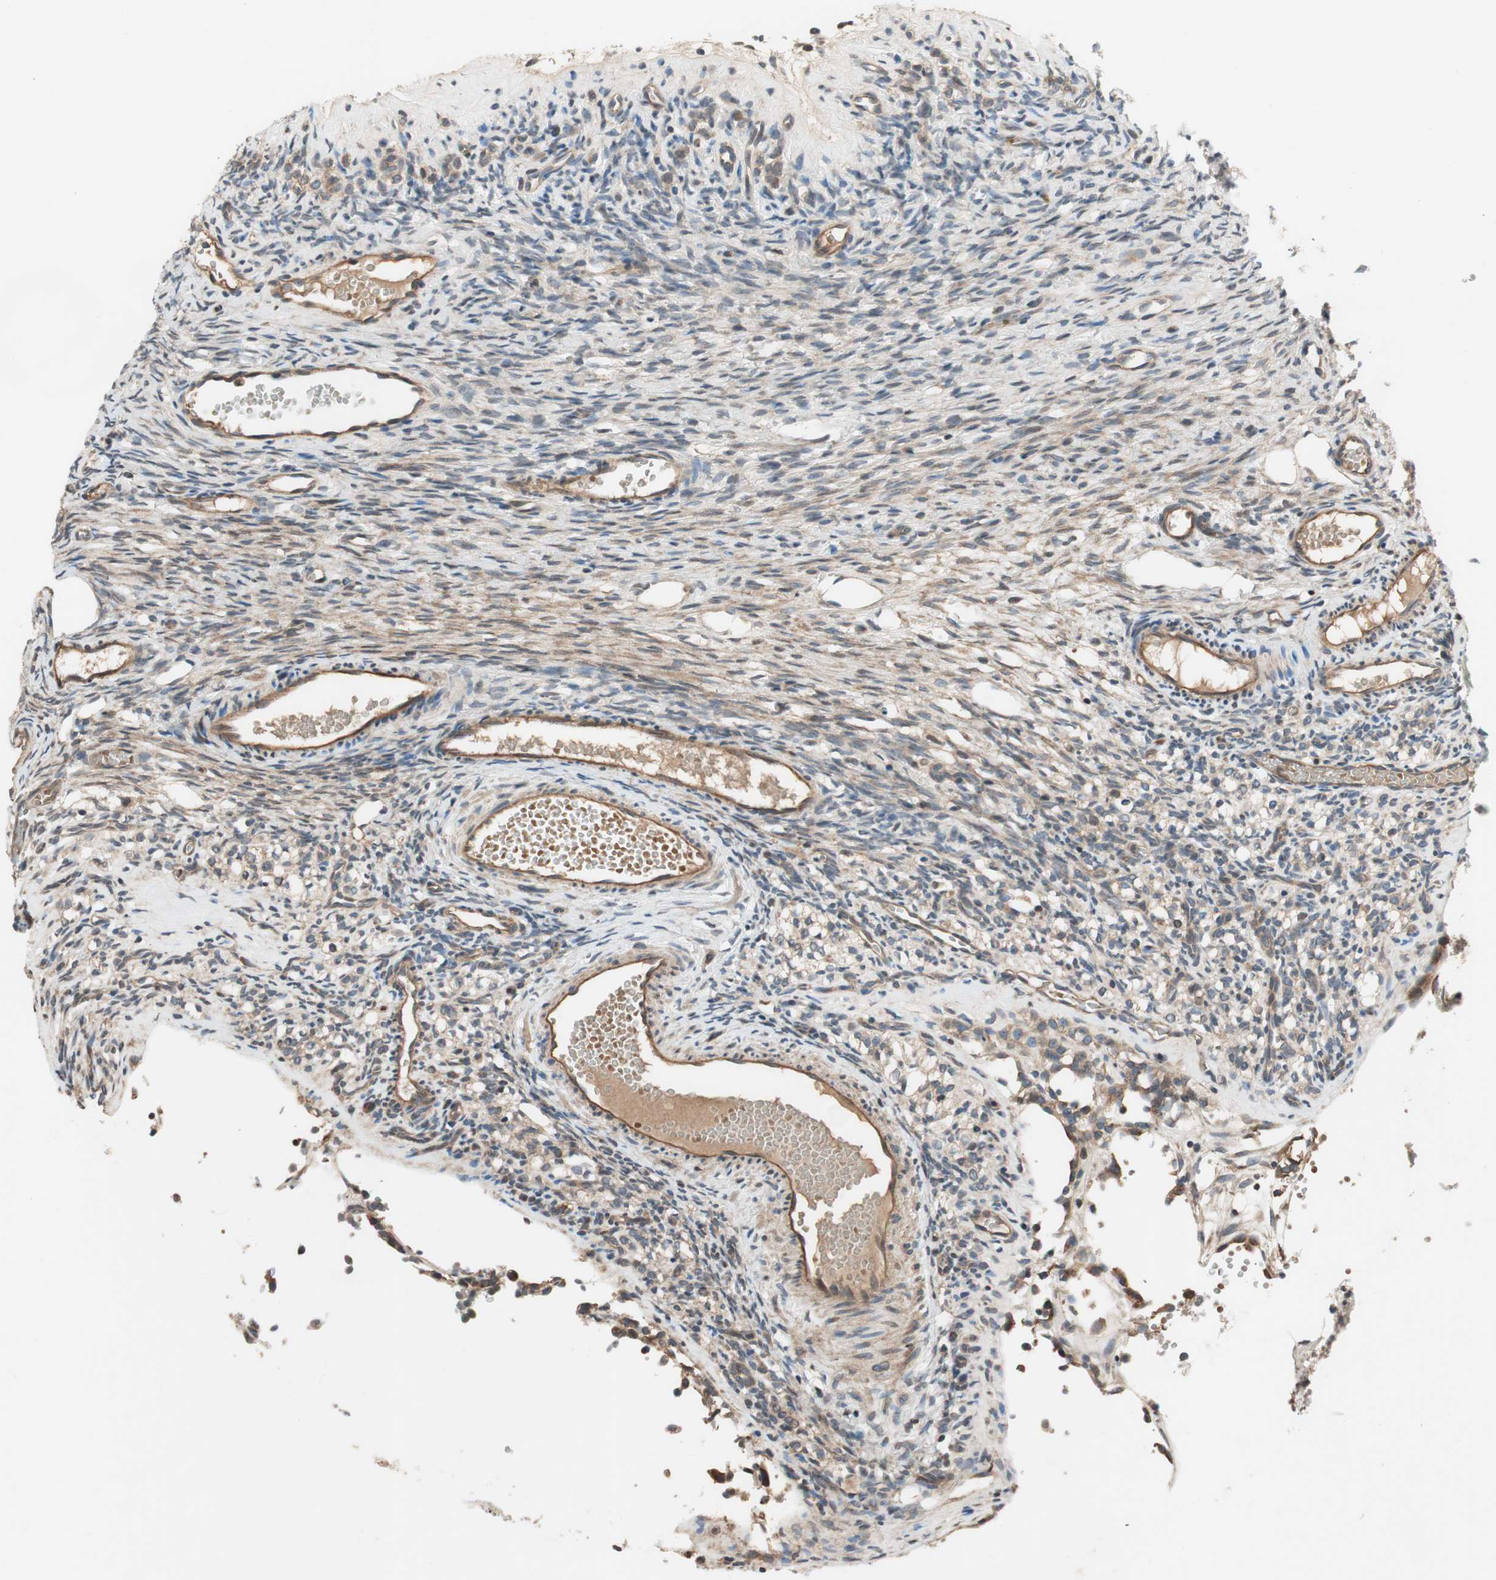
{"staining": {"intensity": "weak", "quantity": "25%-75%", "location": "cytoplasmic/membranous"}, "tissue": "ovary", "cell_type": "Ovarian stroma cells", "image_type": "normal", "snomed": [{"axis": "morphology", "description": "Normal tissue, NOS"}, {"axis": "topography", "description": "Ovary"}], "caption": "Brown immunohistochemical staining in normal human ovary reveals weak cytoplasmic/membranous positivity in approximately 25%-75% of ovarian stroma cells.", "gene": "GCLM", "patient": {"sex": "female", "age": 35}}